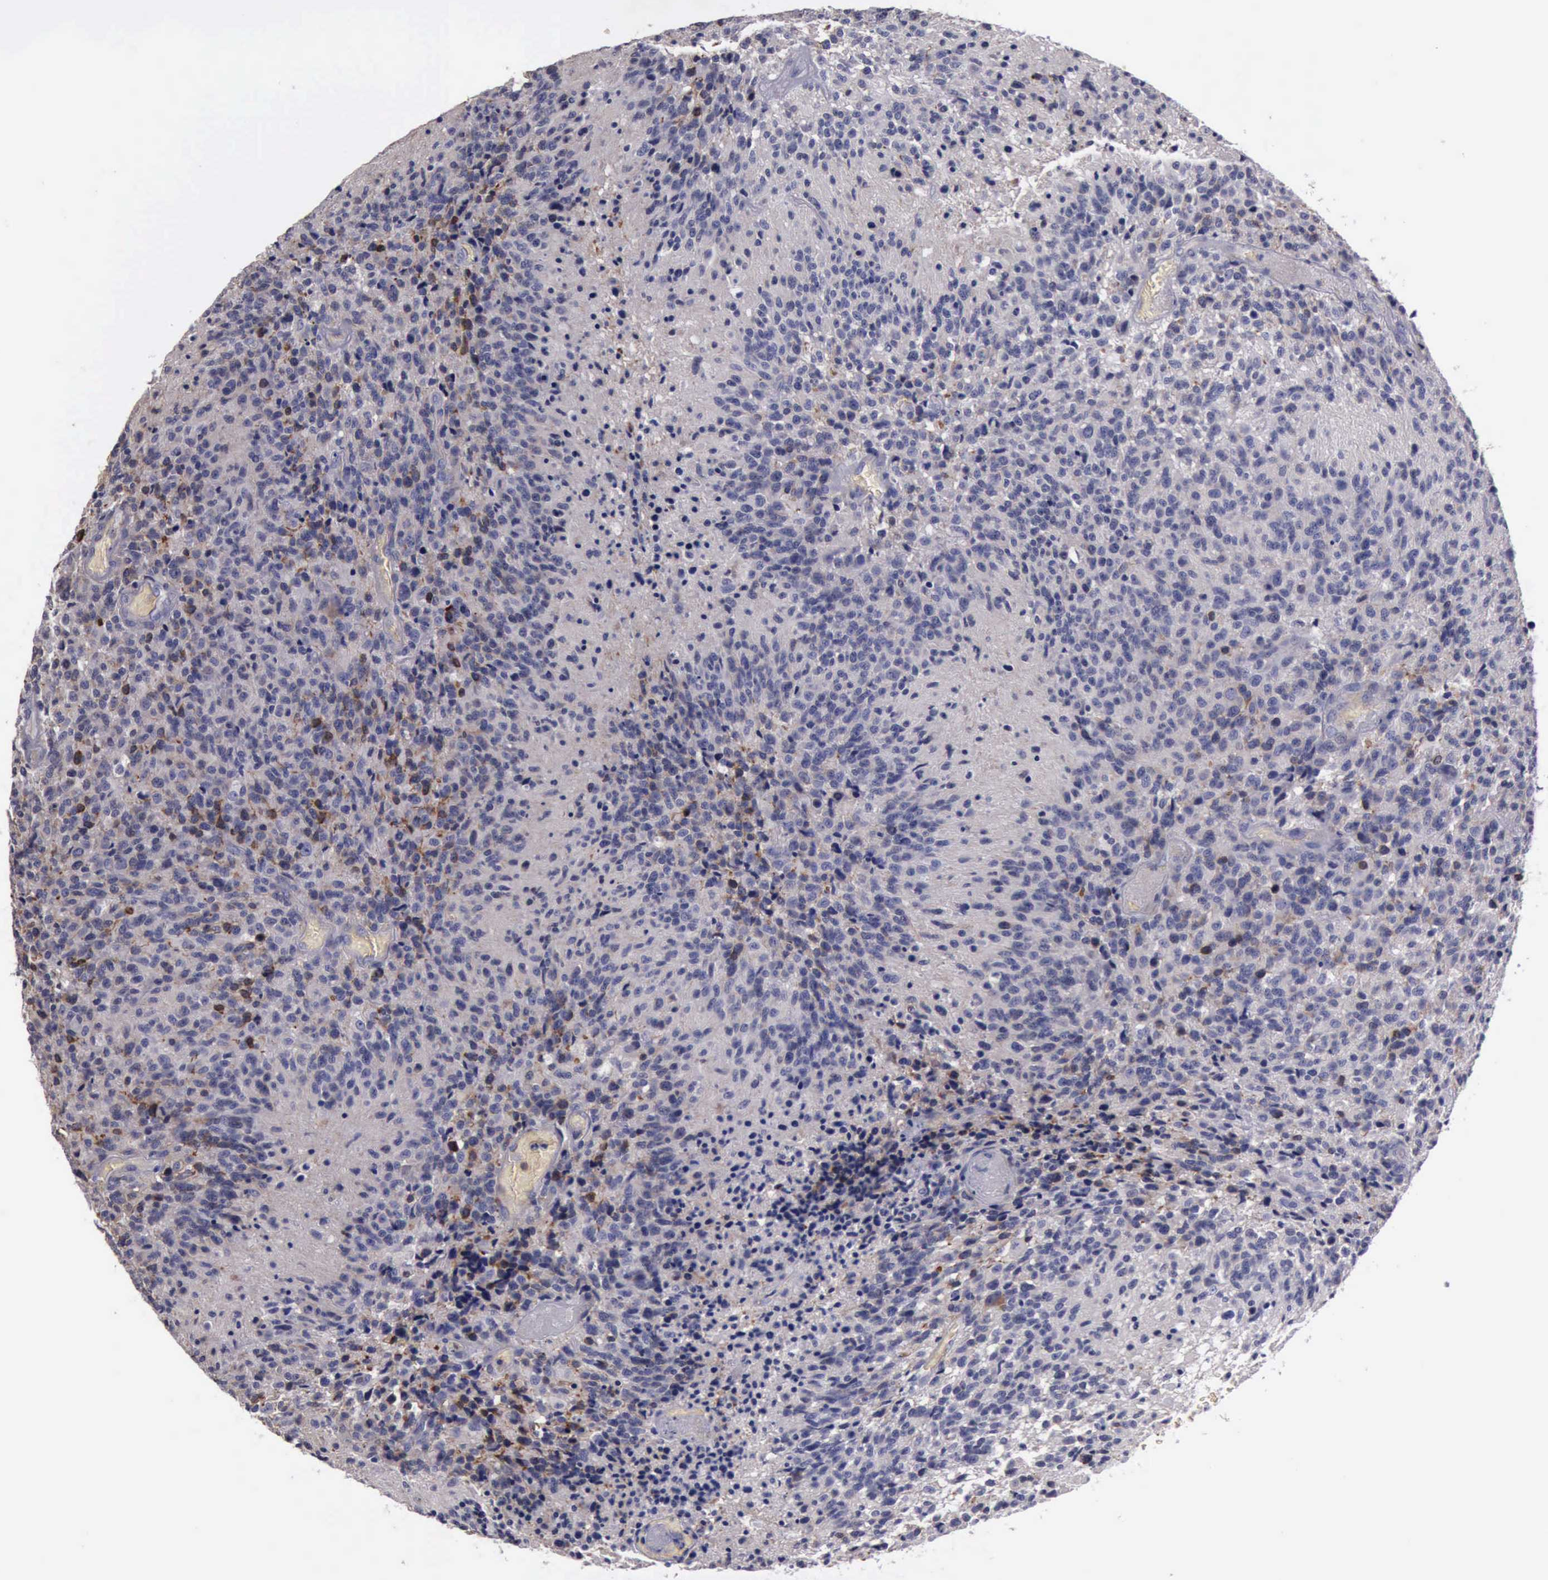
{"staining": {"intensity": "moderate", "quantity": "<25%", "location": "cytoplasmic/membranous"}, "tissue": "glioma", "cell_type": "Tumor cells", "image_type": "cancer", "snomed": [{"axis": "morphology", "description": "Glioma, malignant, High grade"}, {"axis": "topography", "description": "Brain"}], "caption": "Human malignant glioma (high-grade) stained with a brown dye exhibits moderate cytoplasmic/membranous positive positivity in approximately <25% of tumor cells.", "gene": "CEP128", "patient": {"sex": "male", "age": 36}}